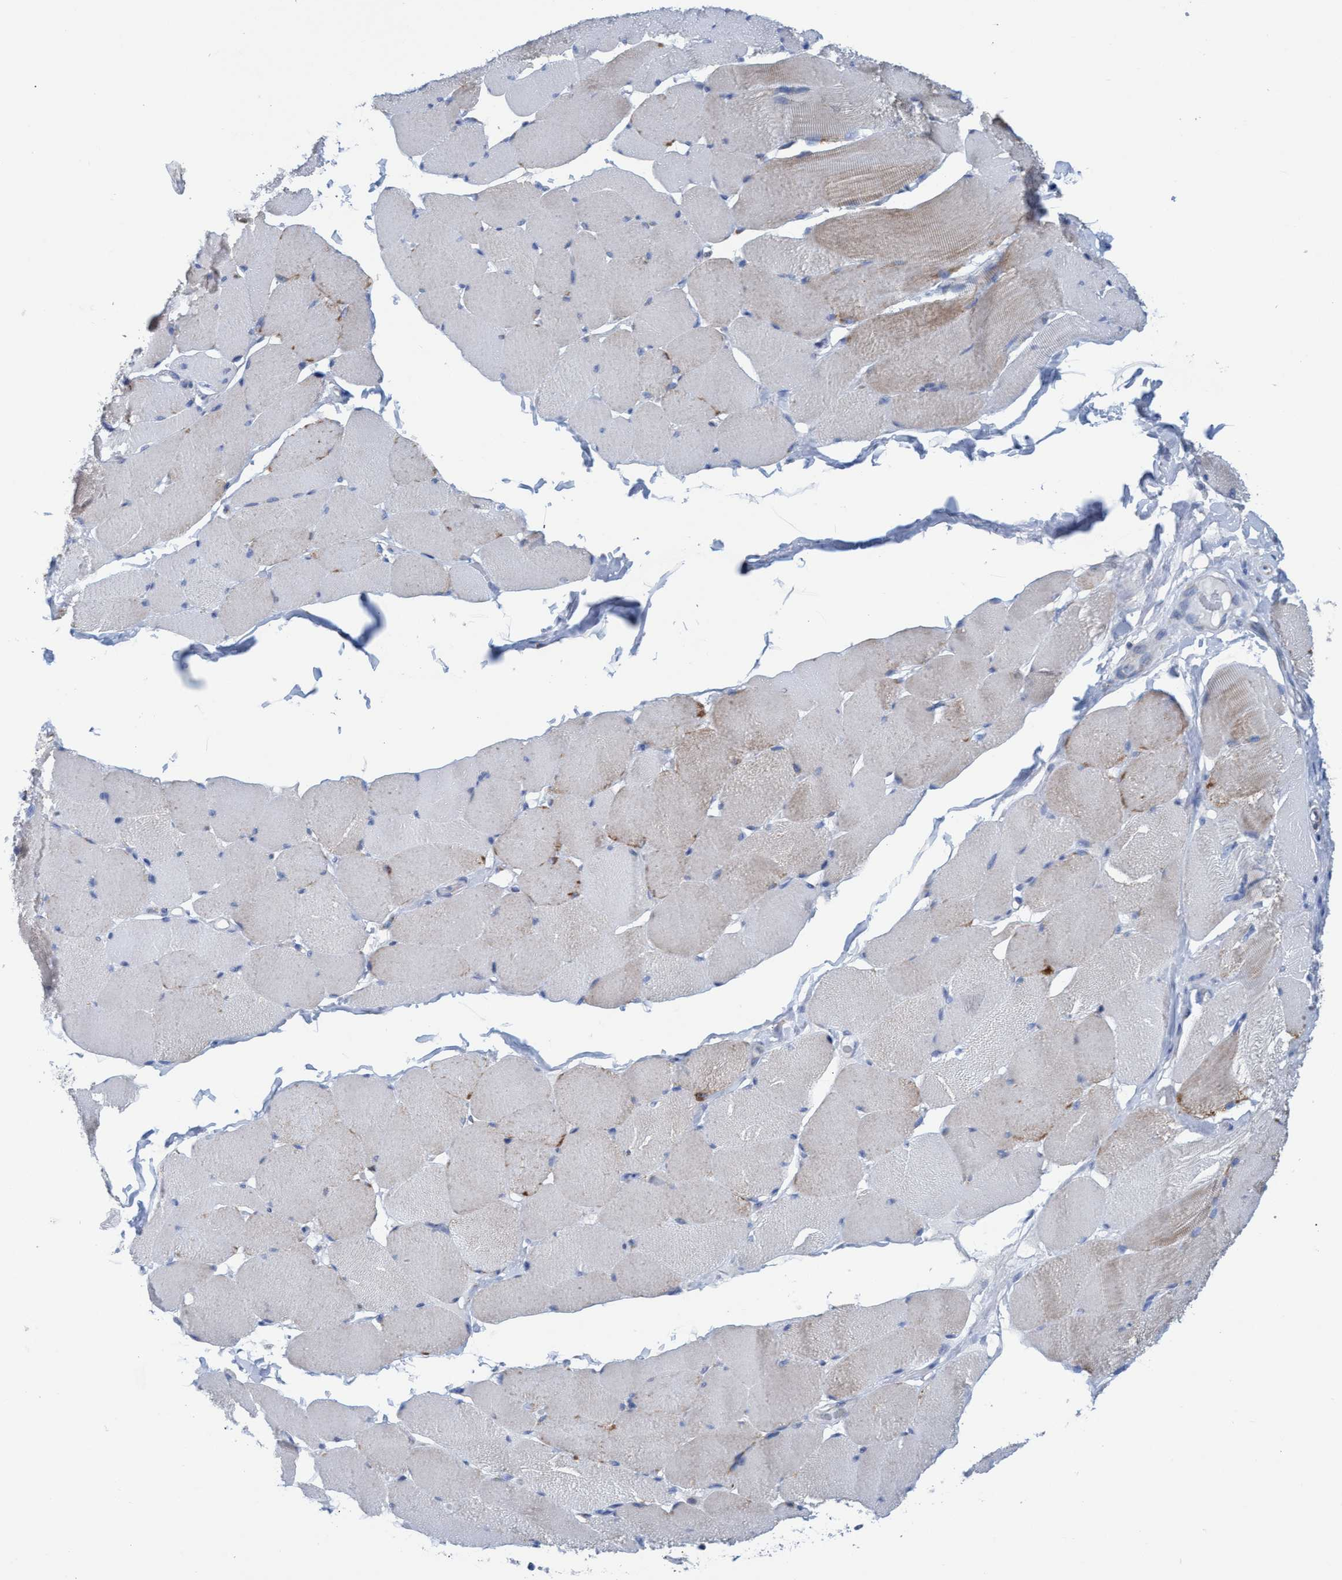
{"staining": {"intensity": "moderate", "quantity": "25%-75%", "location": "cytoplasmic/membranous"}, "tissue": "skeletal muscle", "cell_type": "Myocytes", "image_type": "normal", "snomed": [{"axis": "morphology", "description": "Normal tissue, NOS"}, {"axis": "topography", "description": "Skin"}, {"axis": "topography", "description": "Skeletal muscle"}], "caption": "This image reveals IHC staining of benign human skeletal muscle, with medium moderate cytoplasmic/membranous staining in about 25%-75% of myocytes.", "gene": "GGA3", "patient": {"sex": "male", "age": 83}}